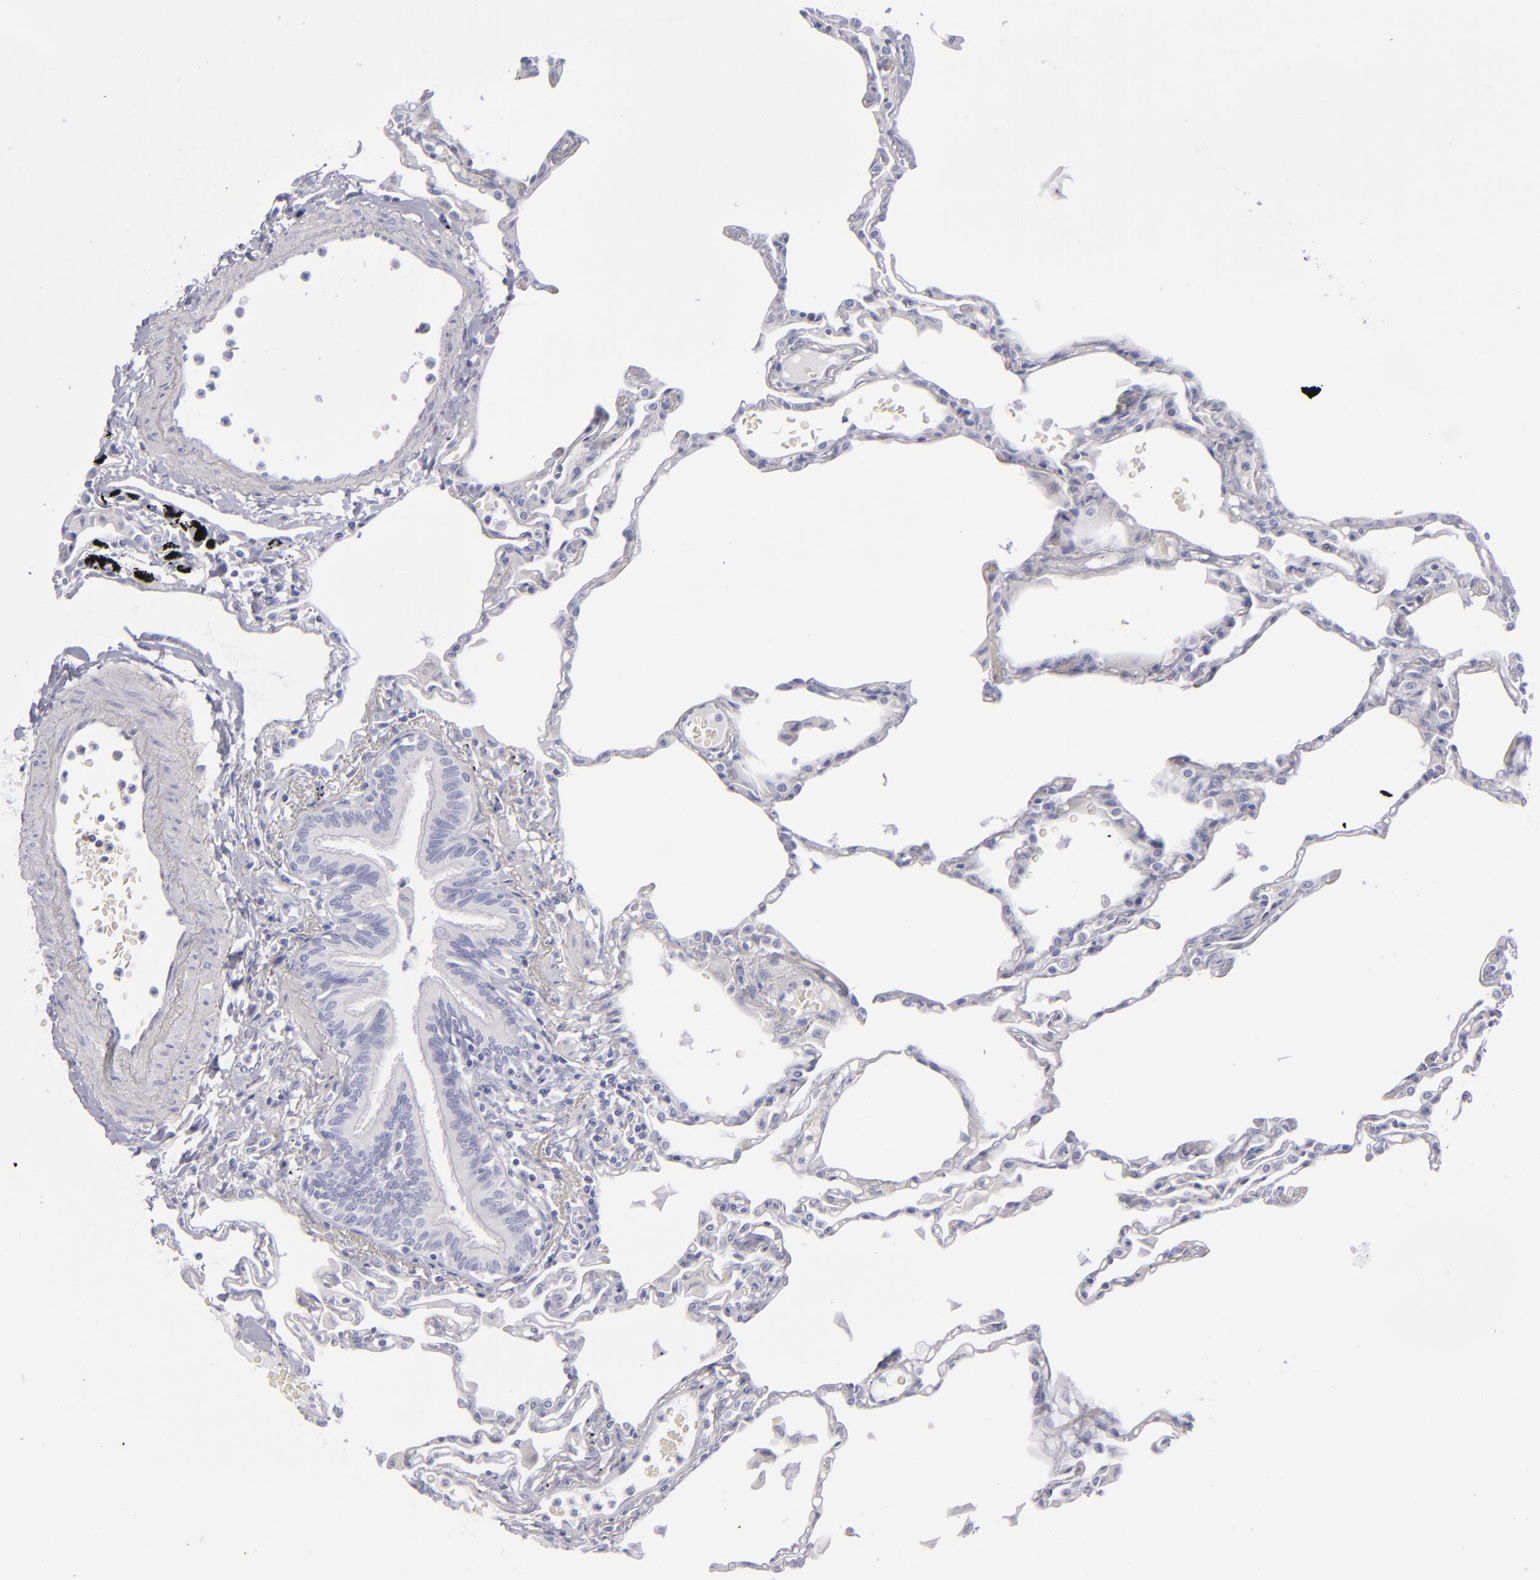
{"staining": {"intensity": "negative", "quantity": "none", "location": "none"}, "tissue": "lung", "cell_type": "Alveolar cells", "image_type": "normal", "snomed": [{"axis": "morphology", "description": "Normal tissue, NOS"}, {"axis": "topography", "description": "Lung"}], "caption": "This is an immunohistochemistry micrograph of benign lung. There is no expression in alveolar cells.", "gene": "CD22", "patient": {"sex": "female", "age": 49}}